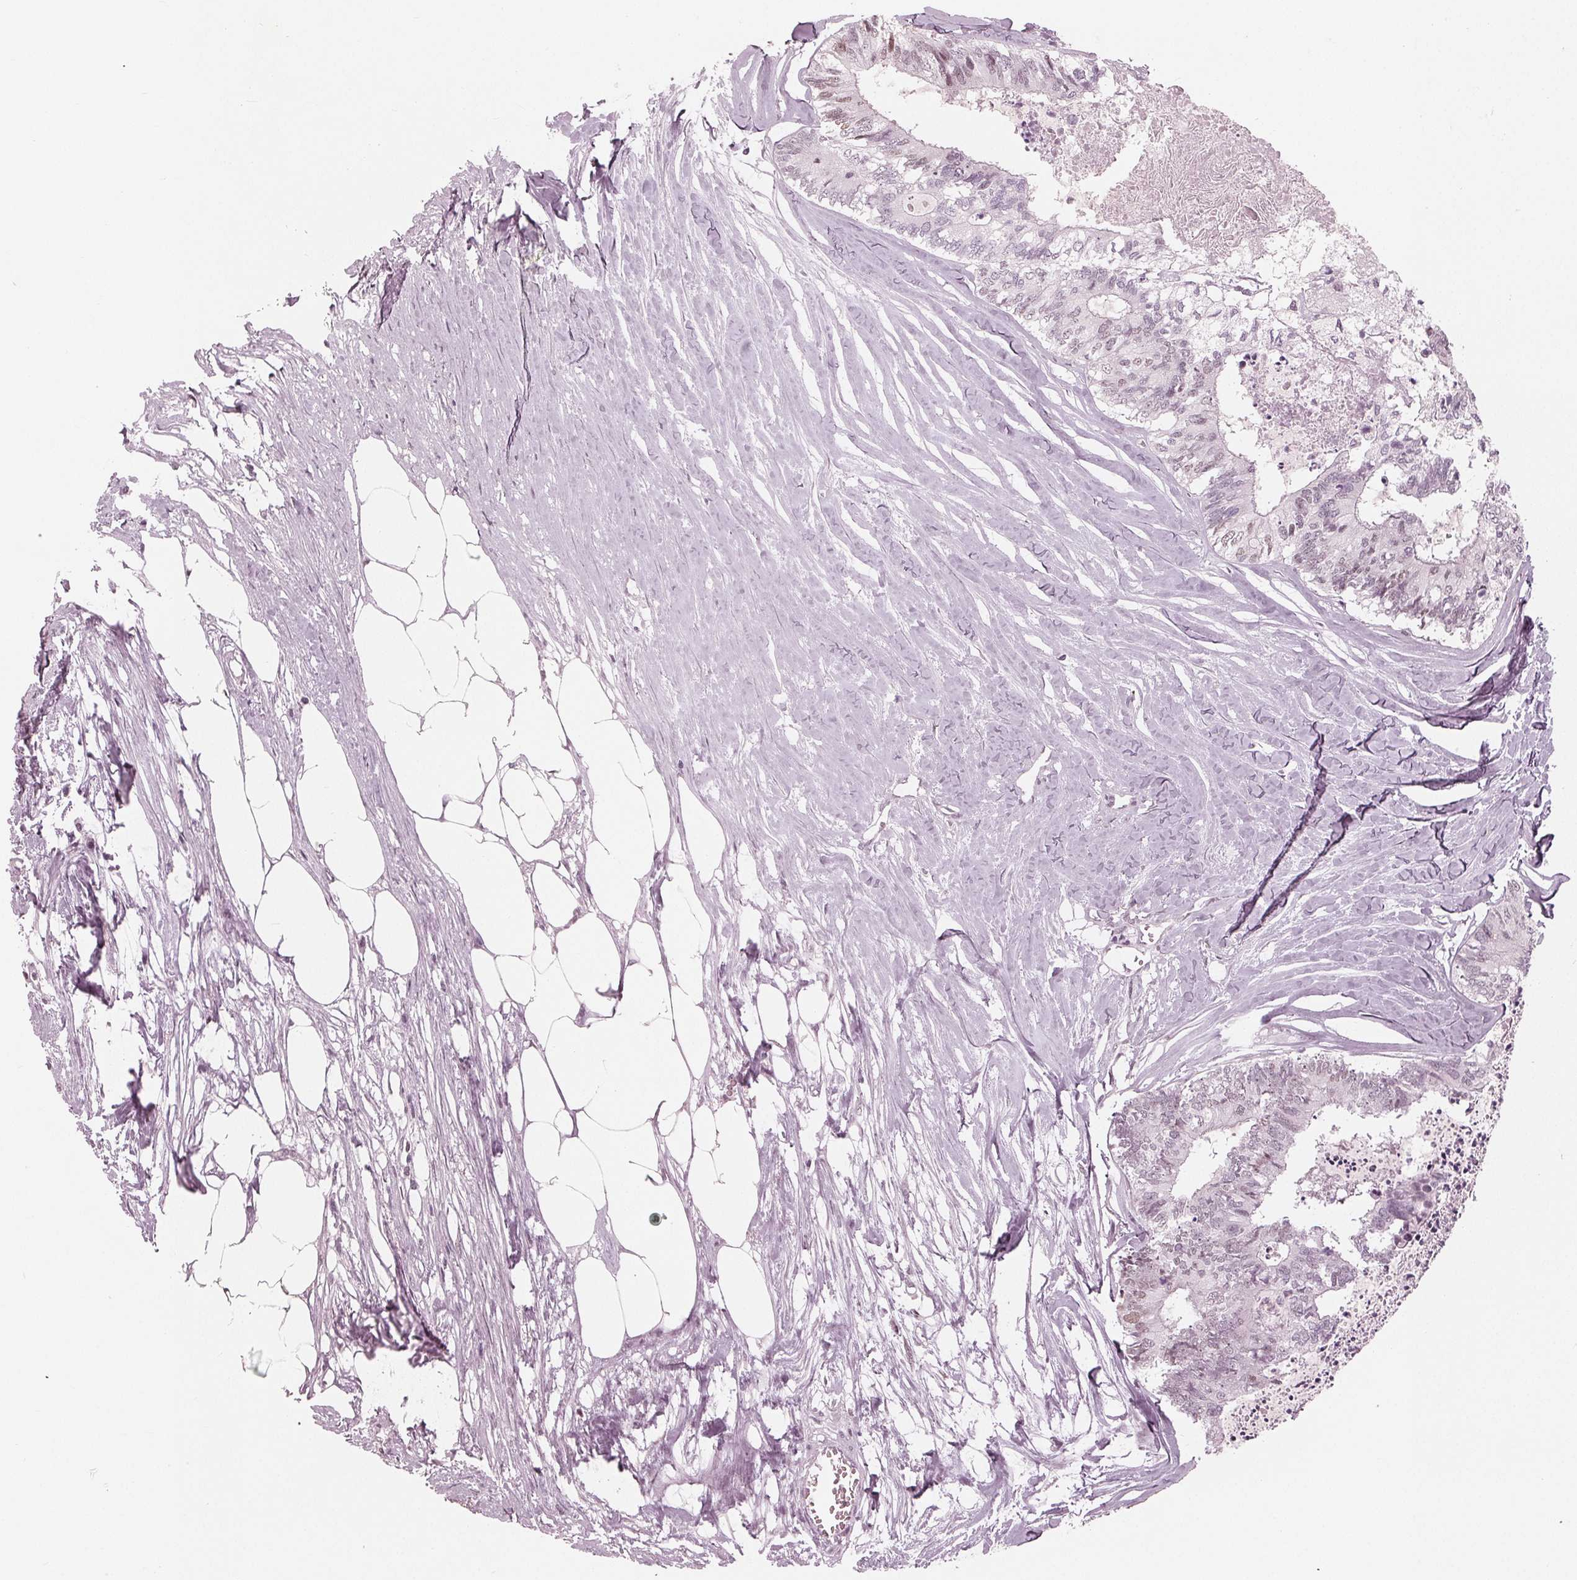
{"staining": {"intensity": "weak", "quantity": "<25%", "location": "nuclear"}, "tissue": "colorectal cancer", "cell_type": "Tumor cells", "image_type": "cancer", "snomed": [{"axis": "morphology", "description": "Adenocarcinoma, NOS"}, {"axis": "topography", "description": "Colon"}, {"axis": "topography", "description": "Rectum"}], "caption": "Image shows no protein staining in tumor cells of colorectal adenocarcinoma tissue.", "gene": "DNMT3L", "patient": {"sex": "male", "age": 57}}